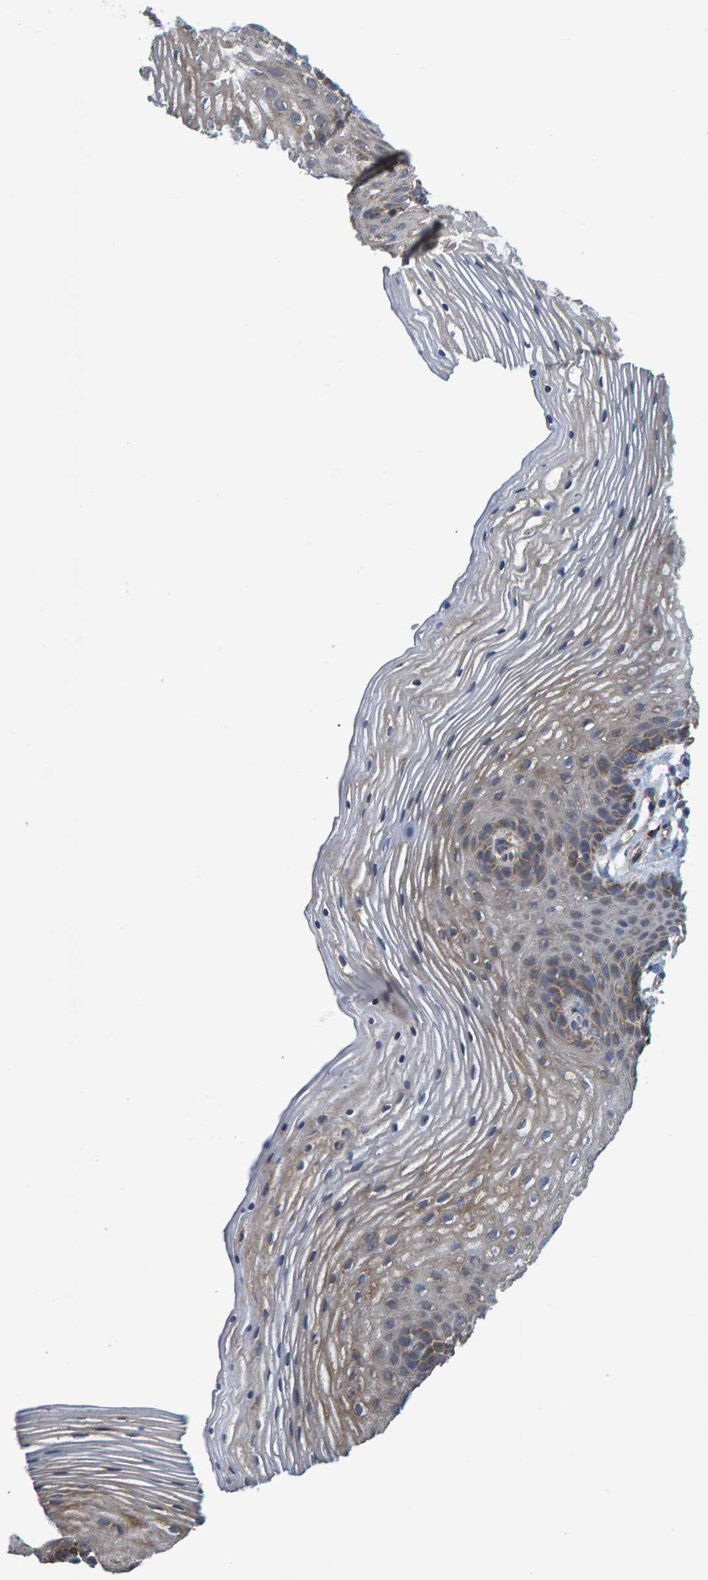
{"staining": {"intensity": "weak", "quantity": "25%-75%", "location": "cytoplasmic/membranous"}, "tissue": "vagina", "cell_type": "Squamous epithelial cells", "image_type": "normal", "snomed": [{"axis": "morphology", "description": "Normal tissue, NOS"}, {"axis": "topography", "description": "Vagina"}], "caption": "Normal vagina reveals weak cytoplasmic/membranous staining in approximately 25%-75% of squamous epithelial cells (Brightfield microscopy of DAB IHC at high magnification)..", "gene": "LRSAM1", "patient": {"sex": "female", "age": 32}}